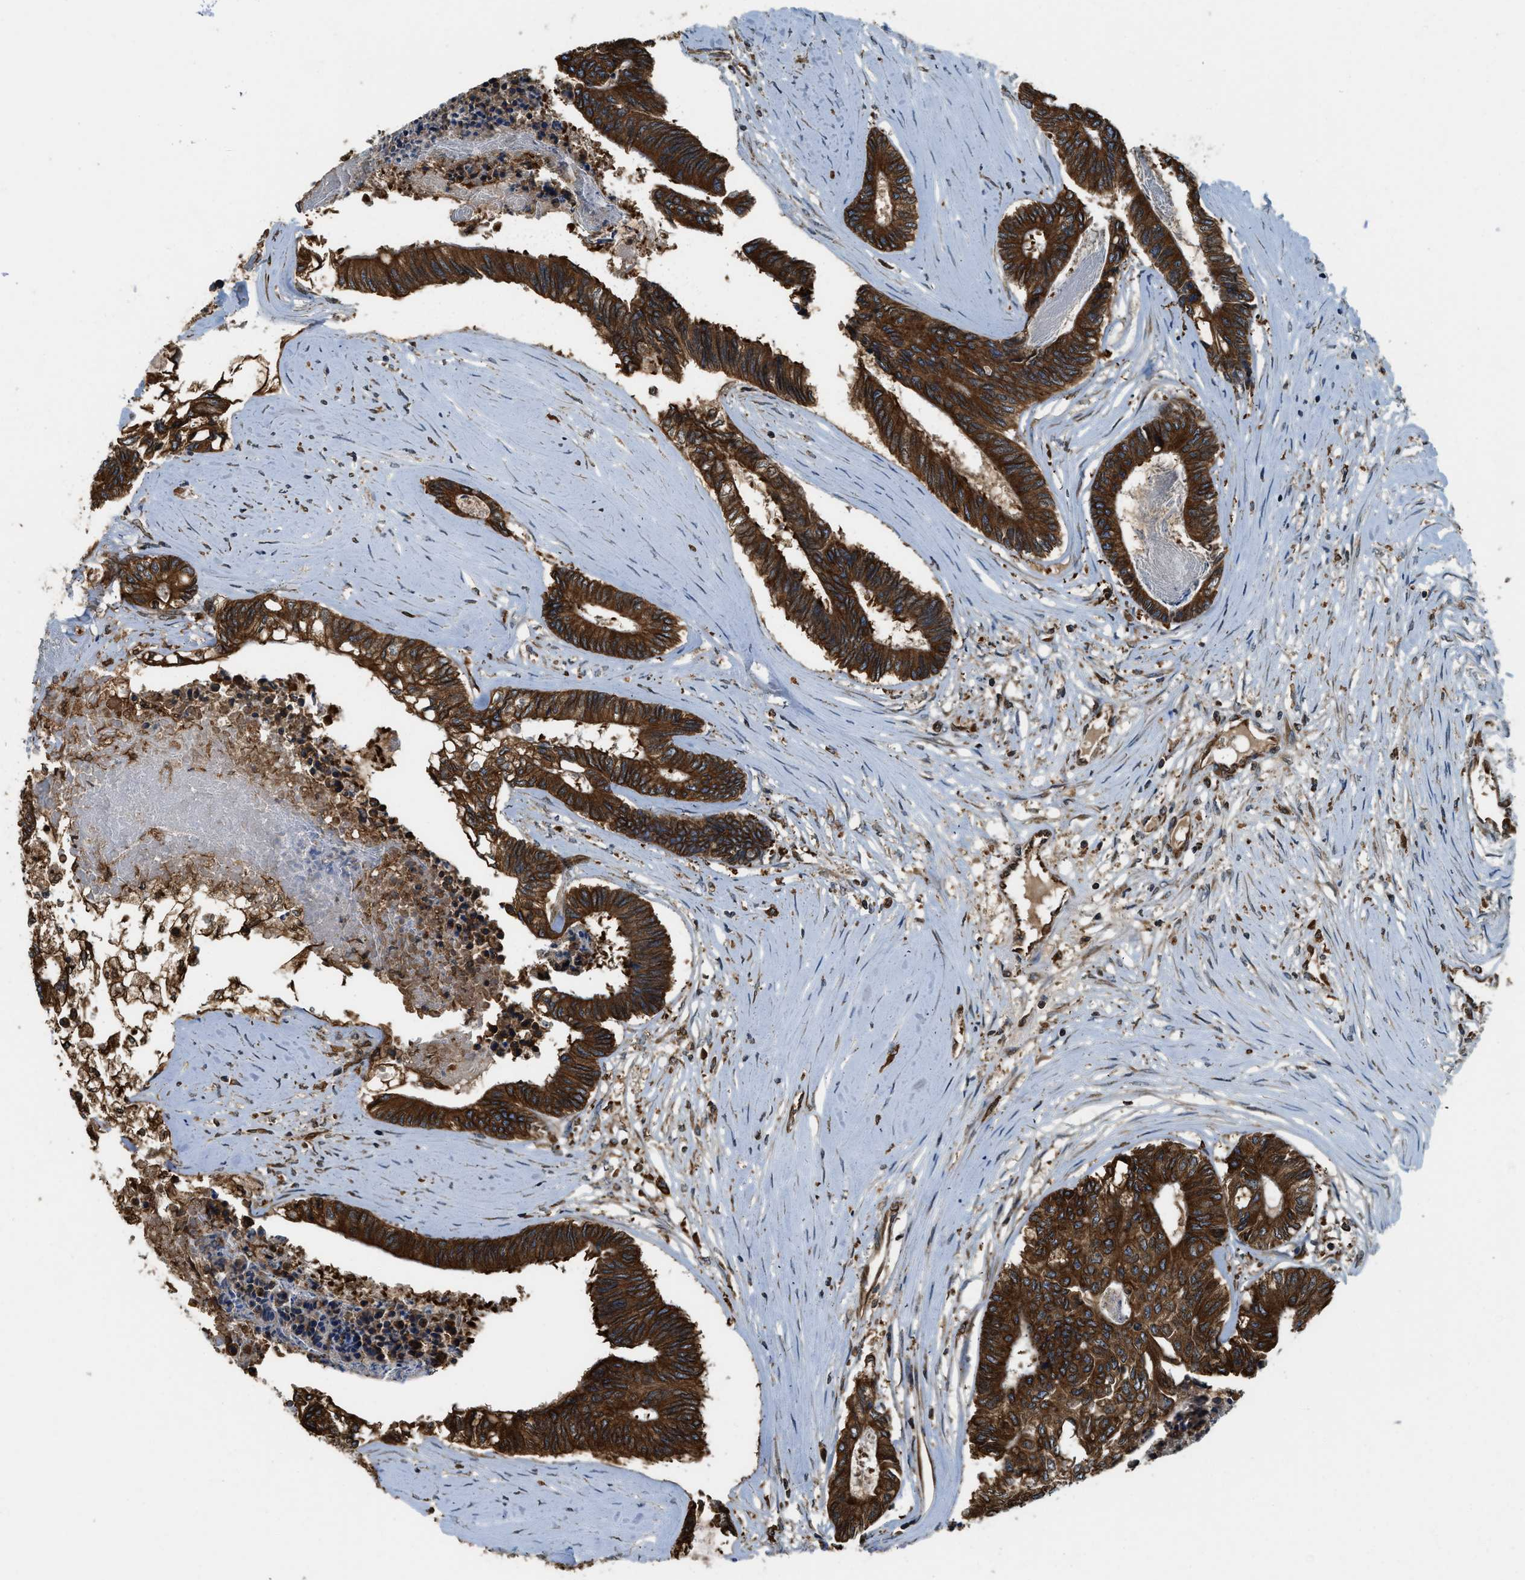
{"staining": {"intensity": "strong", "quantity": ">75%", "location": "cytoplasmic/membranous"}, "tissue": "colorectal cancer", "cell_type": "Tumor cells", "image_type": "cancer", "snomed": [{"axis": "morphology", "description": "Adenocarcinoma, NOS"}, {"axis": "topography", "description": "Rectum"}], "caption": "The histopathology image shows a brown stain indicating the presence of a protein in the cytoplasmic/membranous of tumor cells in colorectal adenocarcinoma.", "gene": "BCAP31", "patient": {"sex": "male", "age": 63}}